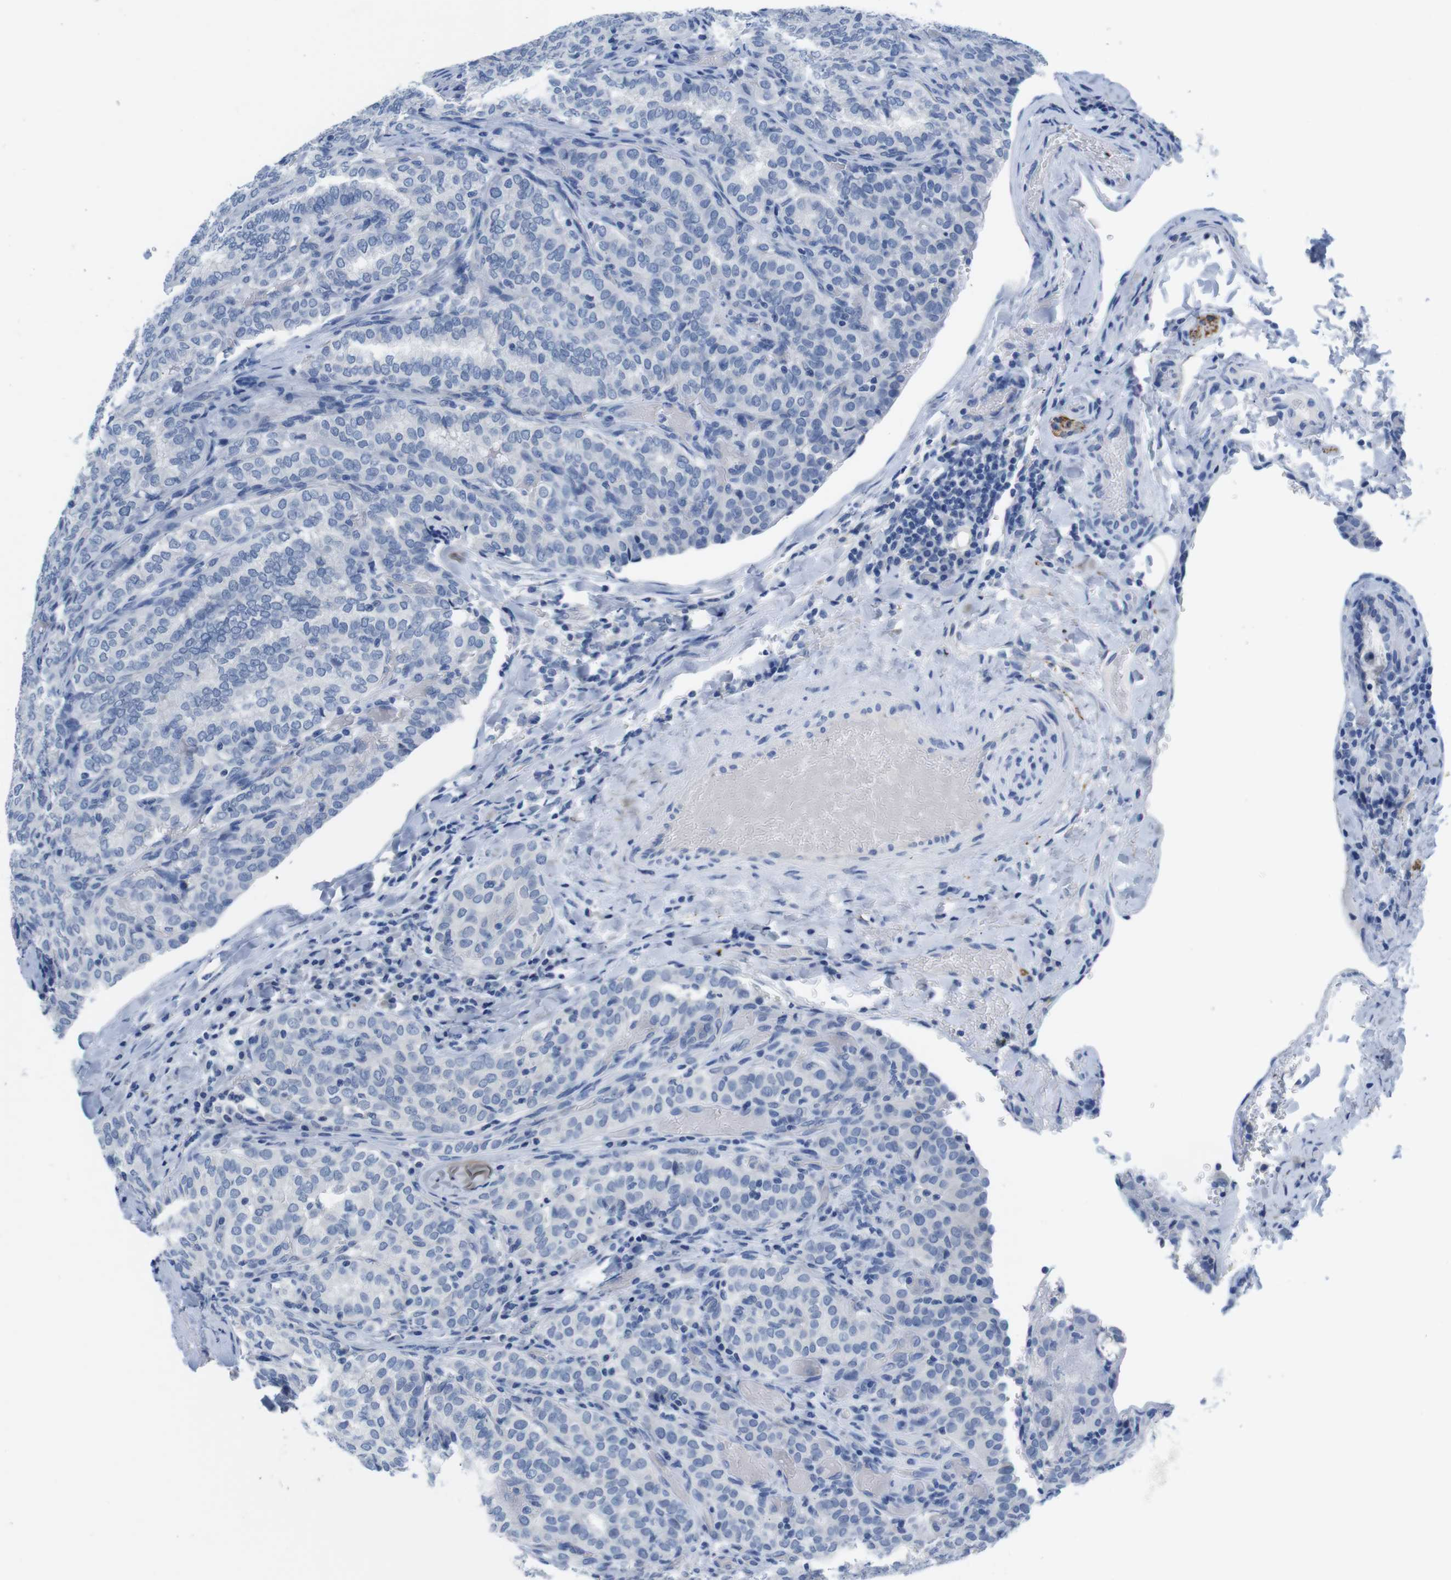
{"staining": {"intensity": "negative", "quantity": "none", "location": "none"}, "tissue": "thyroid cancer", "cell_type": "Tumor cells", "image_type": "cancer", "snomed": [{"axis": "morphology", "description": "Normal tissue, NOS"}, {"axis": "morphology", "description": "Papillary adenocarcinoma, NOS"}, {"axis": "topography", "description": "Thyroid gland"}], "caption": "Immunohistochemistry micrograph of human thyroid cancer stained for a protein (brown), which reveals no staining in tumor cells. (Immunohistochemistry (ihc), brightfield microscopy, high magnification).", "gene": "MAP6", "patient": {"sex": "female", "age": 30}}